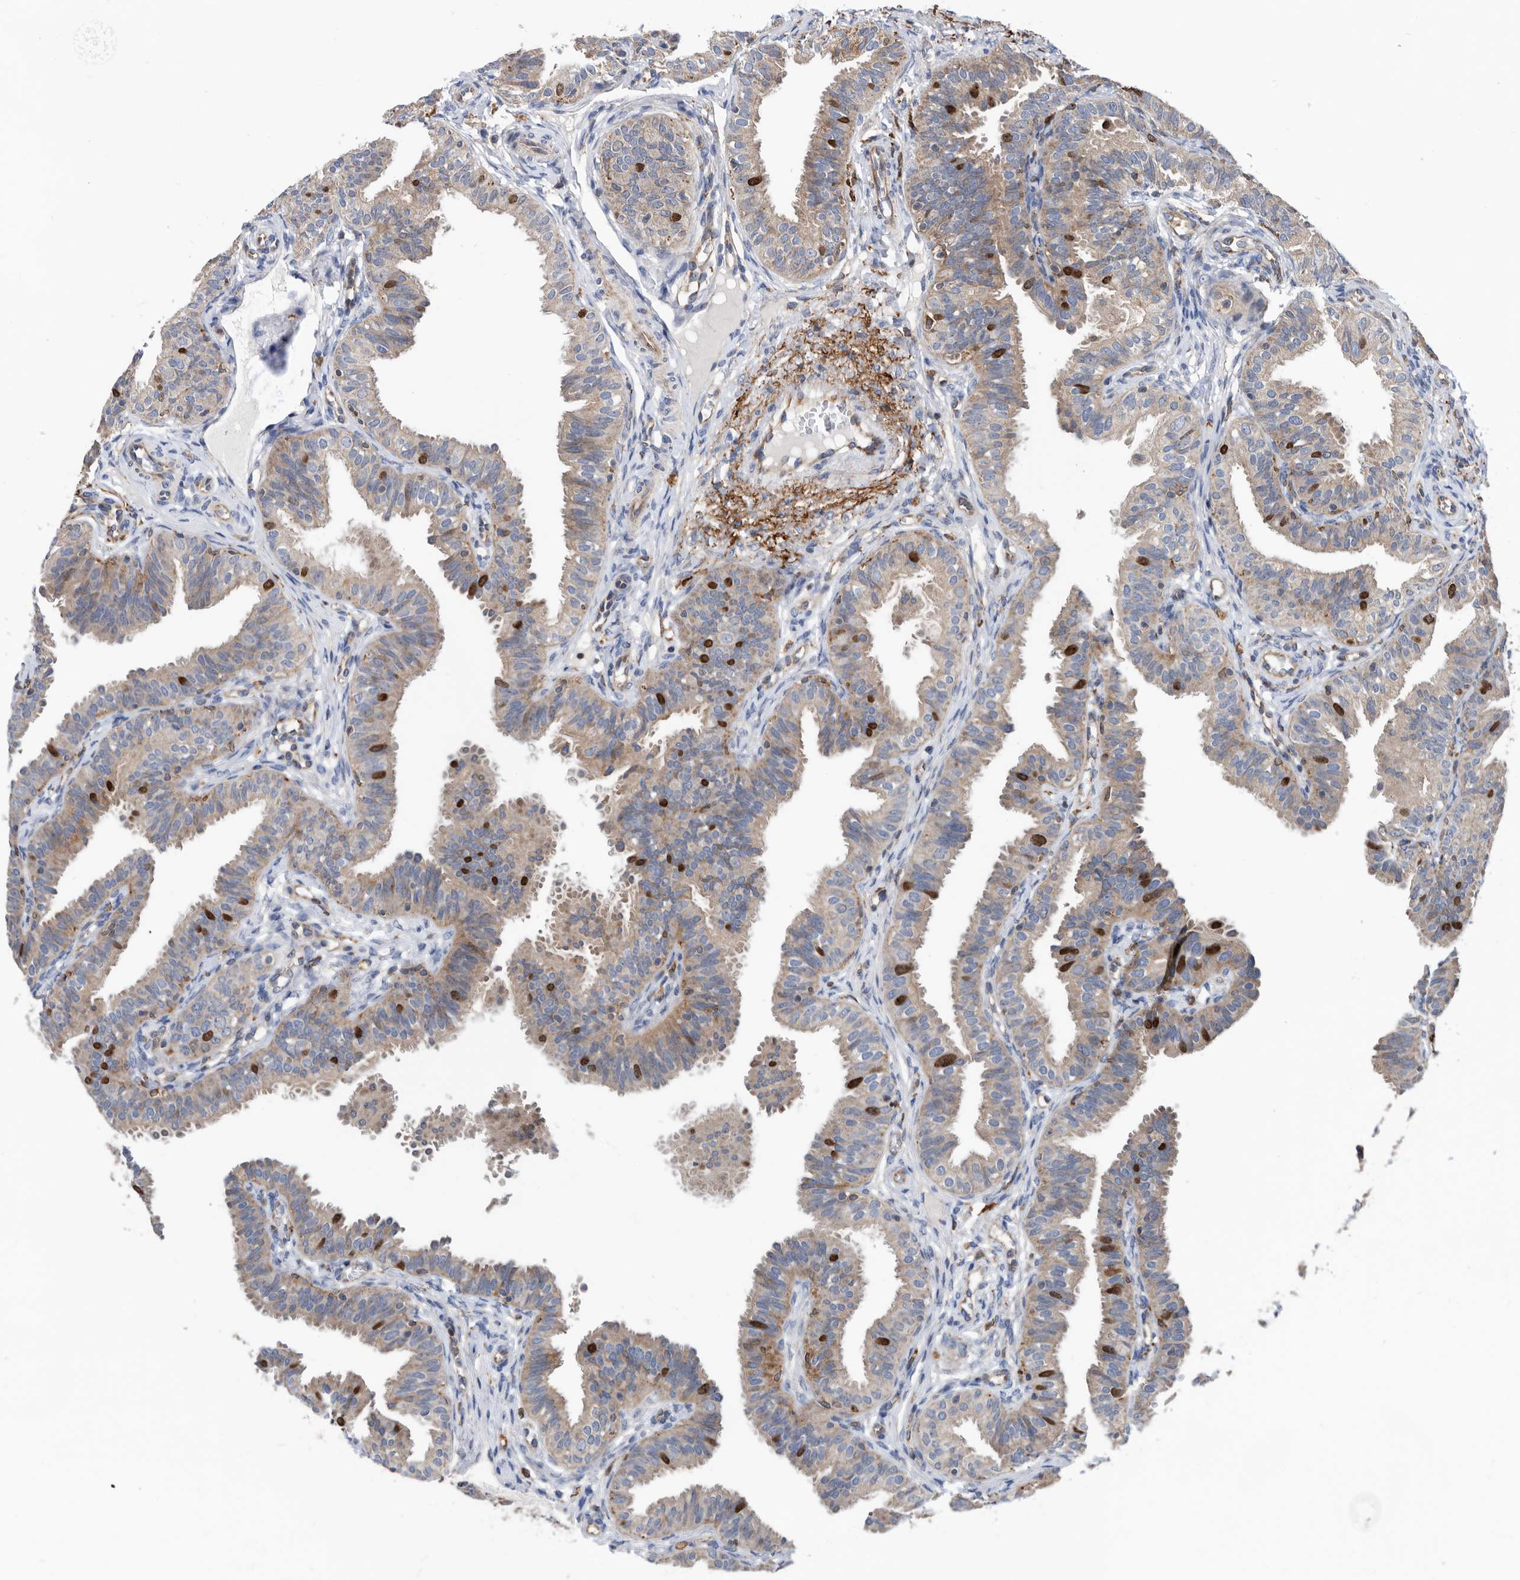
{"staining": {"intensity": "moderate", "quantity": "<25%", "location": "cytoplasmic/membranous,nuclear"}, "tissue": "fallopian tube", "cell_type": "Glandular cells", "image_type": "normal", "snomed": [{"axis": "morphology", "description": "Normal tissue, NOS"}, {"axis": "topography", "description": "Fallopian tube"}], "caption": "Fallopian tube stained with a protein marker exhibits moderate staining in glandular cells.", "gene": "ATAD2", "patient": {"sex": "female", "age": 35}}